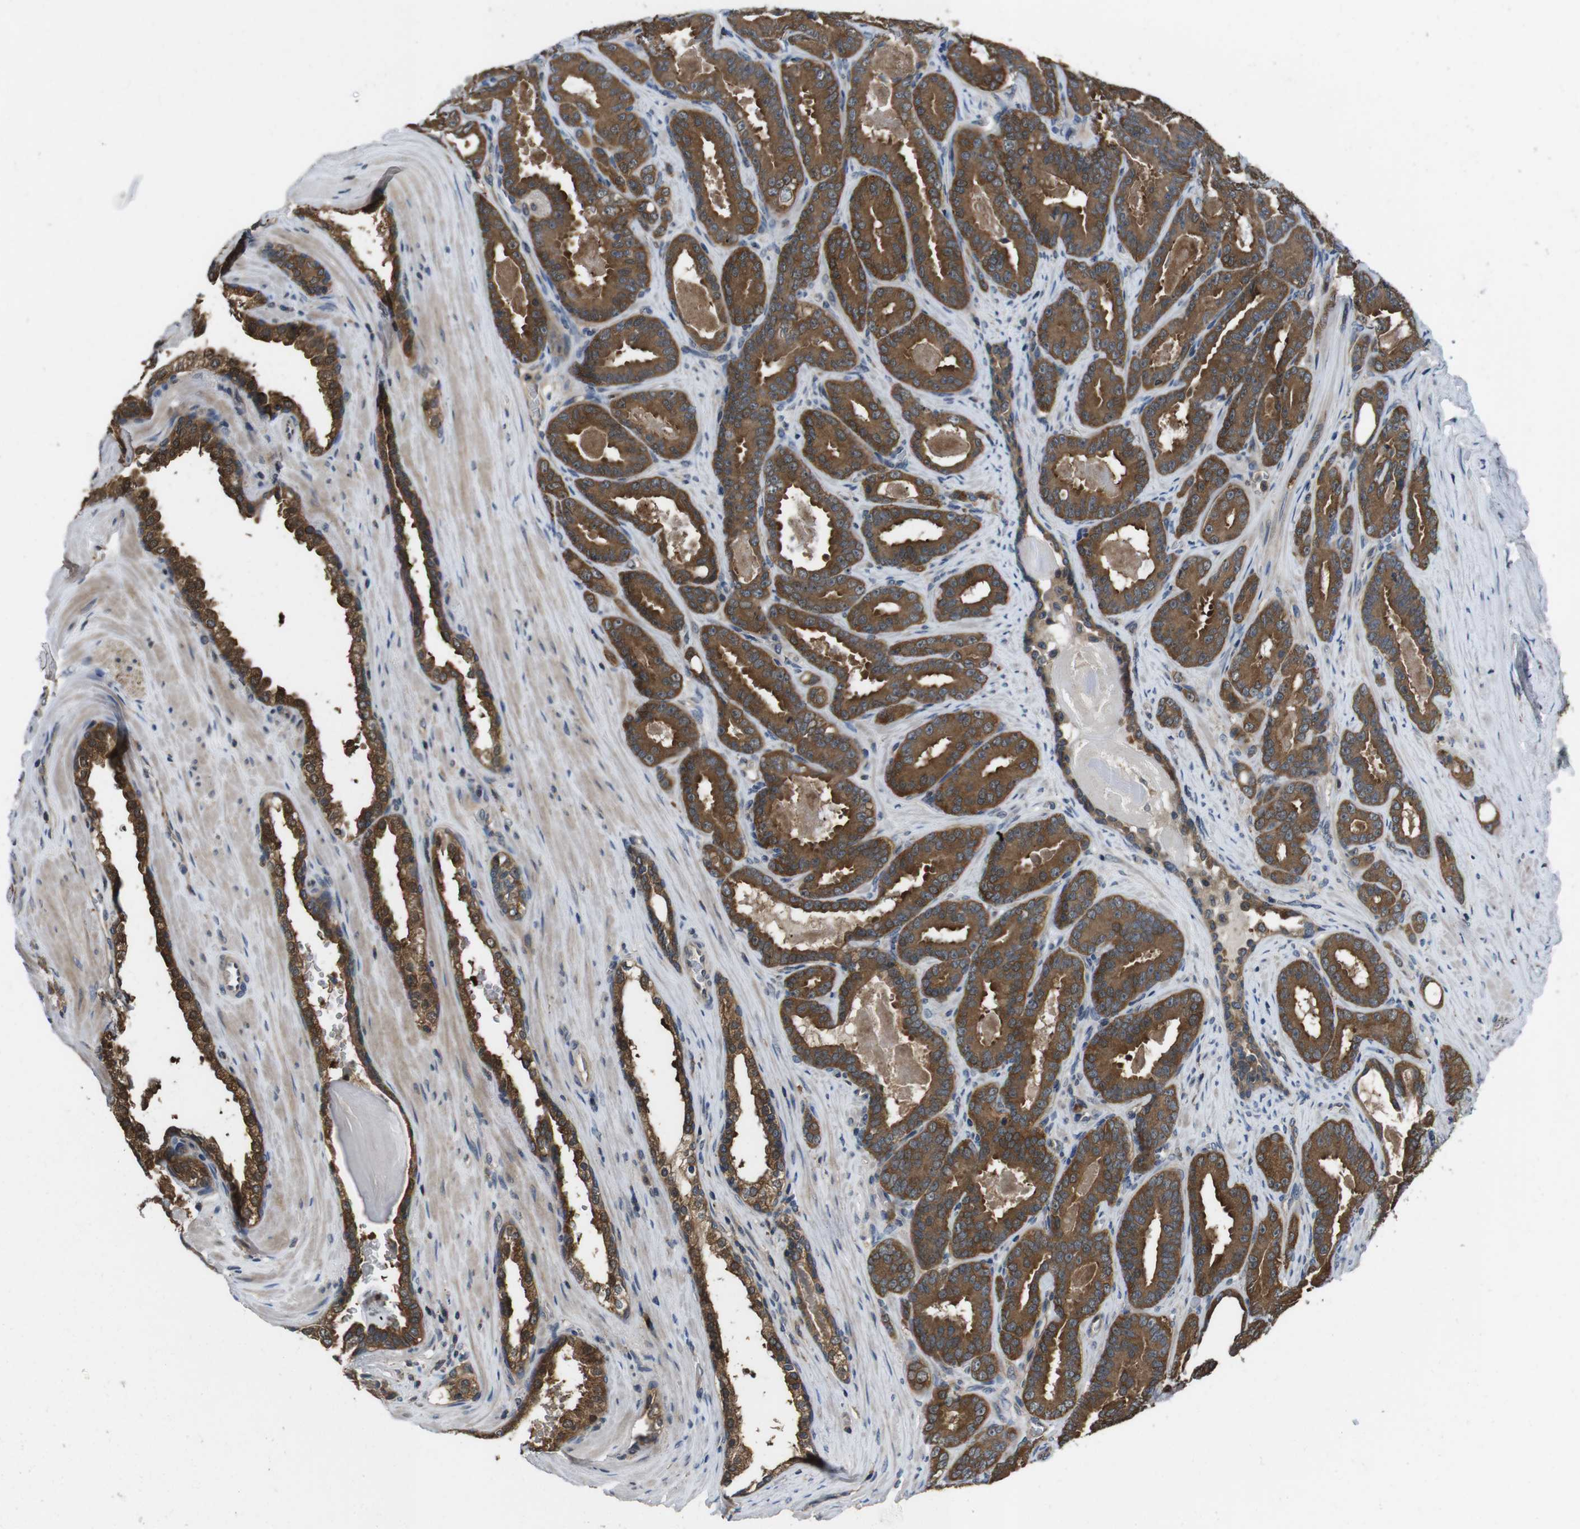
{"staining": {"intensity": "moderate", "quantity": ">75%", "location": "cytoplasmic/membranous"}, "tissue": "prostate cancer", "cell_type": "Tumor cells", "image_type": "cancer", "snomed": [{"axis": "morphology", "description": "Adenocarcinoma, High grade"}, {"axis": "topography", "description": "Prostate"}], "caption": "Immunohistochemical staining of human prostate cancer (adenocarcinoma (high-grade)) exhibits medium levels of moderate cytoplasmic/membranous positivity in approximately >75% of tumor cells.", "gene": "SLC22A23", "patient": {"sex": "male", "age": 60}}